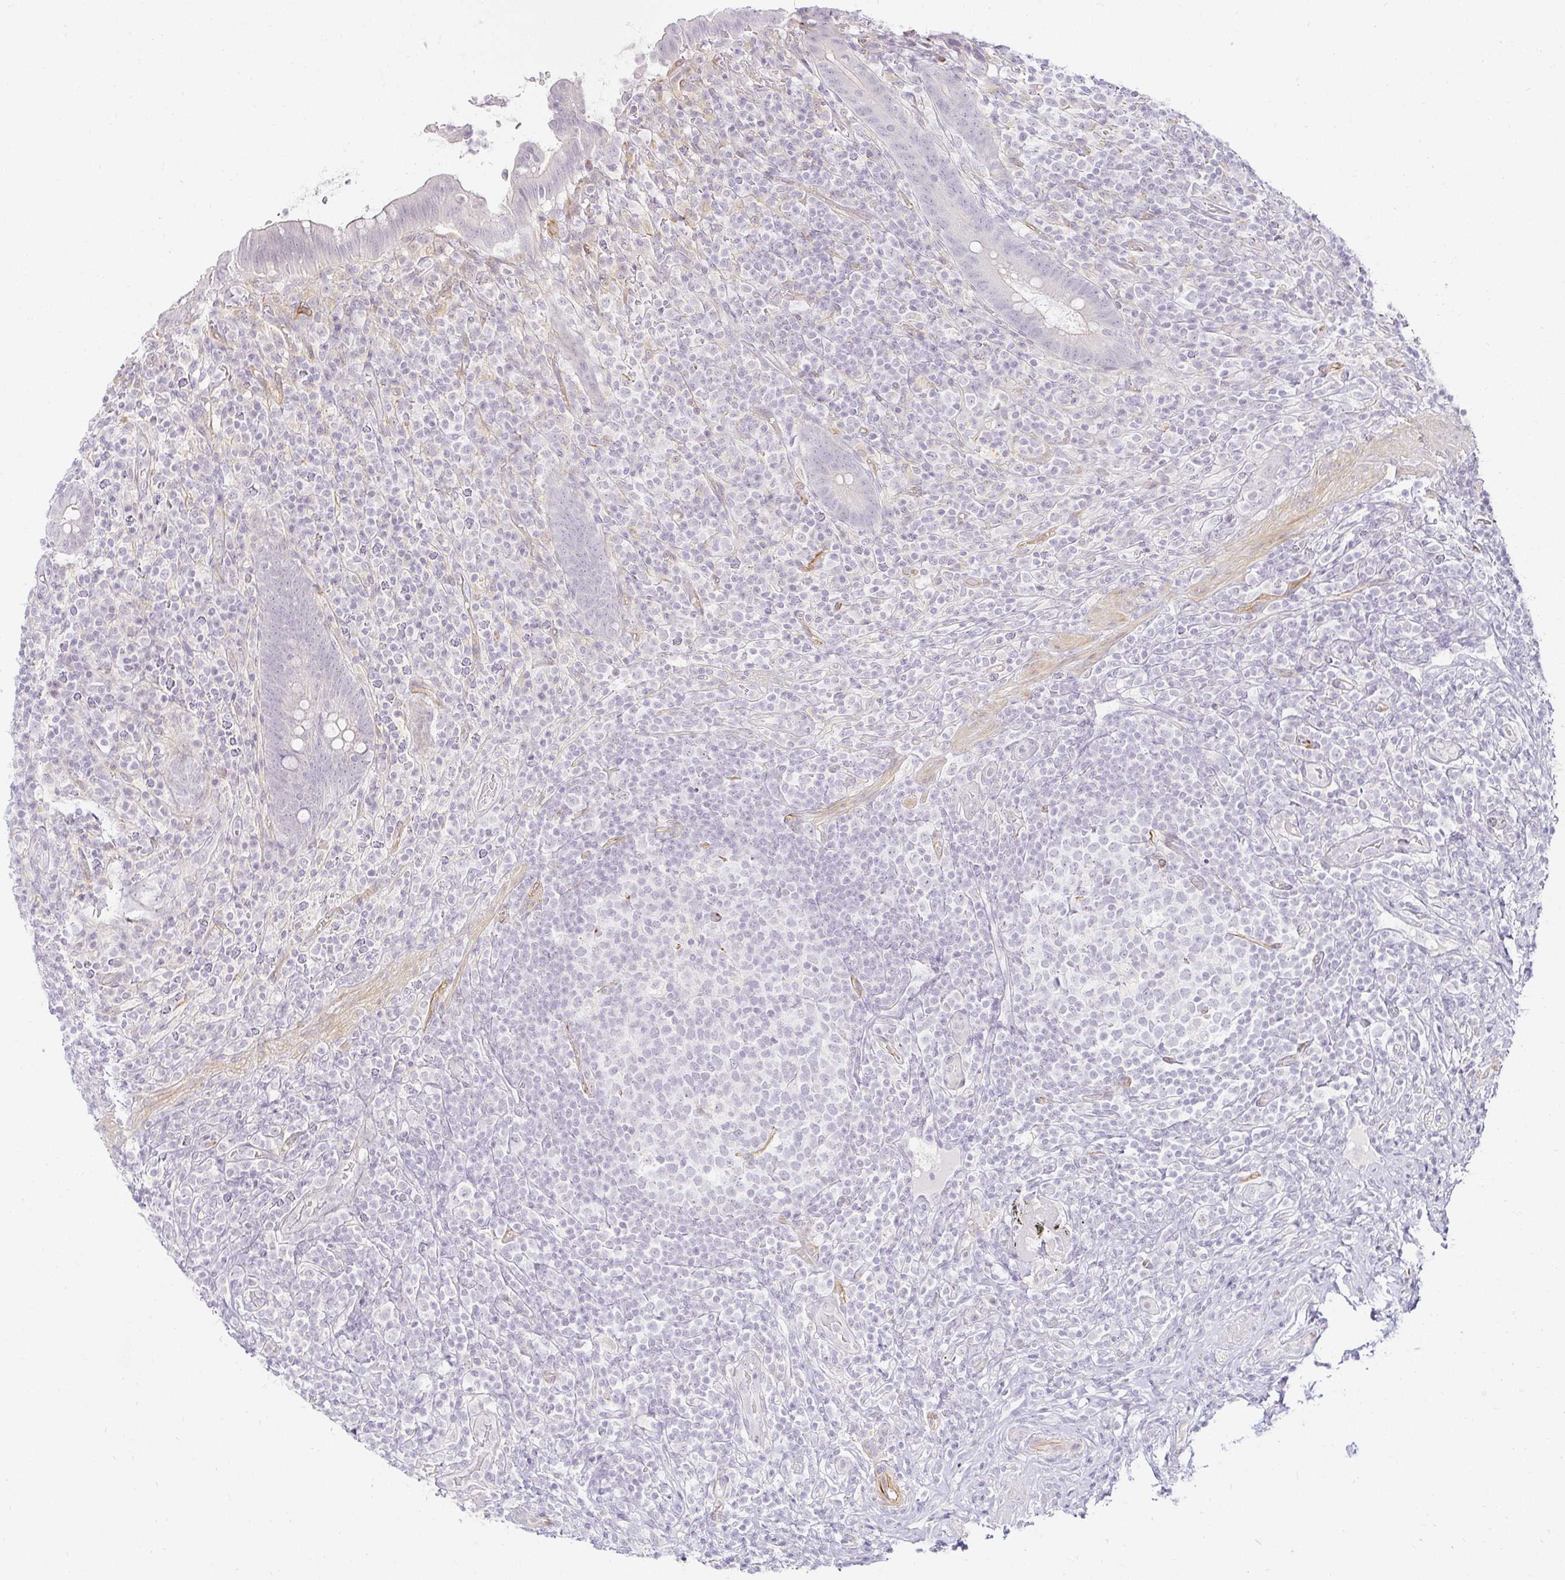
{"staining": {"intensity": "negative", "quantity": "none", "location": "none"}, "tissue": "appendix", "cell_type": "Glandular cells", "image_type": "normal", "snomed": [{"axis": "morphology", "description": "Normal tissue, NOS"}, {"axis": "topography", "description": "Appendix"}], "caption": "DAB (3,3'-diaminobenzidine) immunohistochemical staining of benign human appendix displays no significant staining in glandular cells. (DAB (3,3'-diaminobenzidine) immunohistochemistry (IHC) with hematoxylin counter stain).", "gene": "ACAN", "patient": {"sex": "female", "age": 43}}